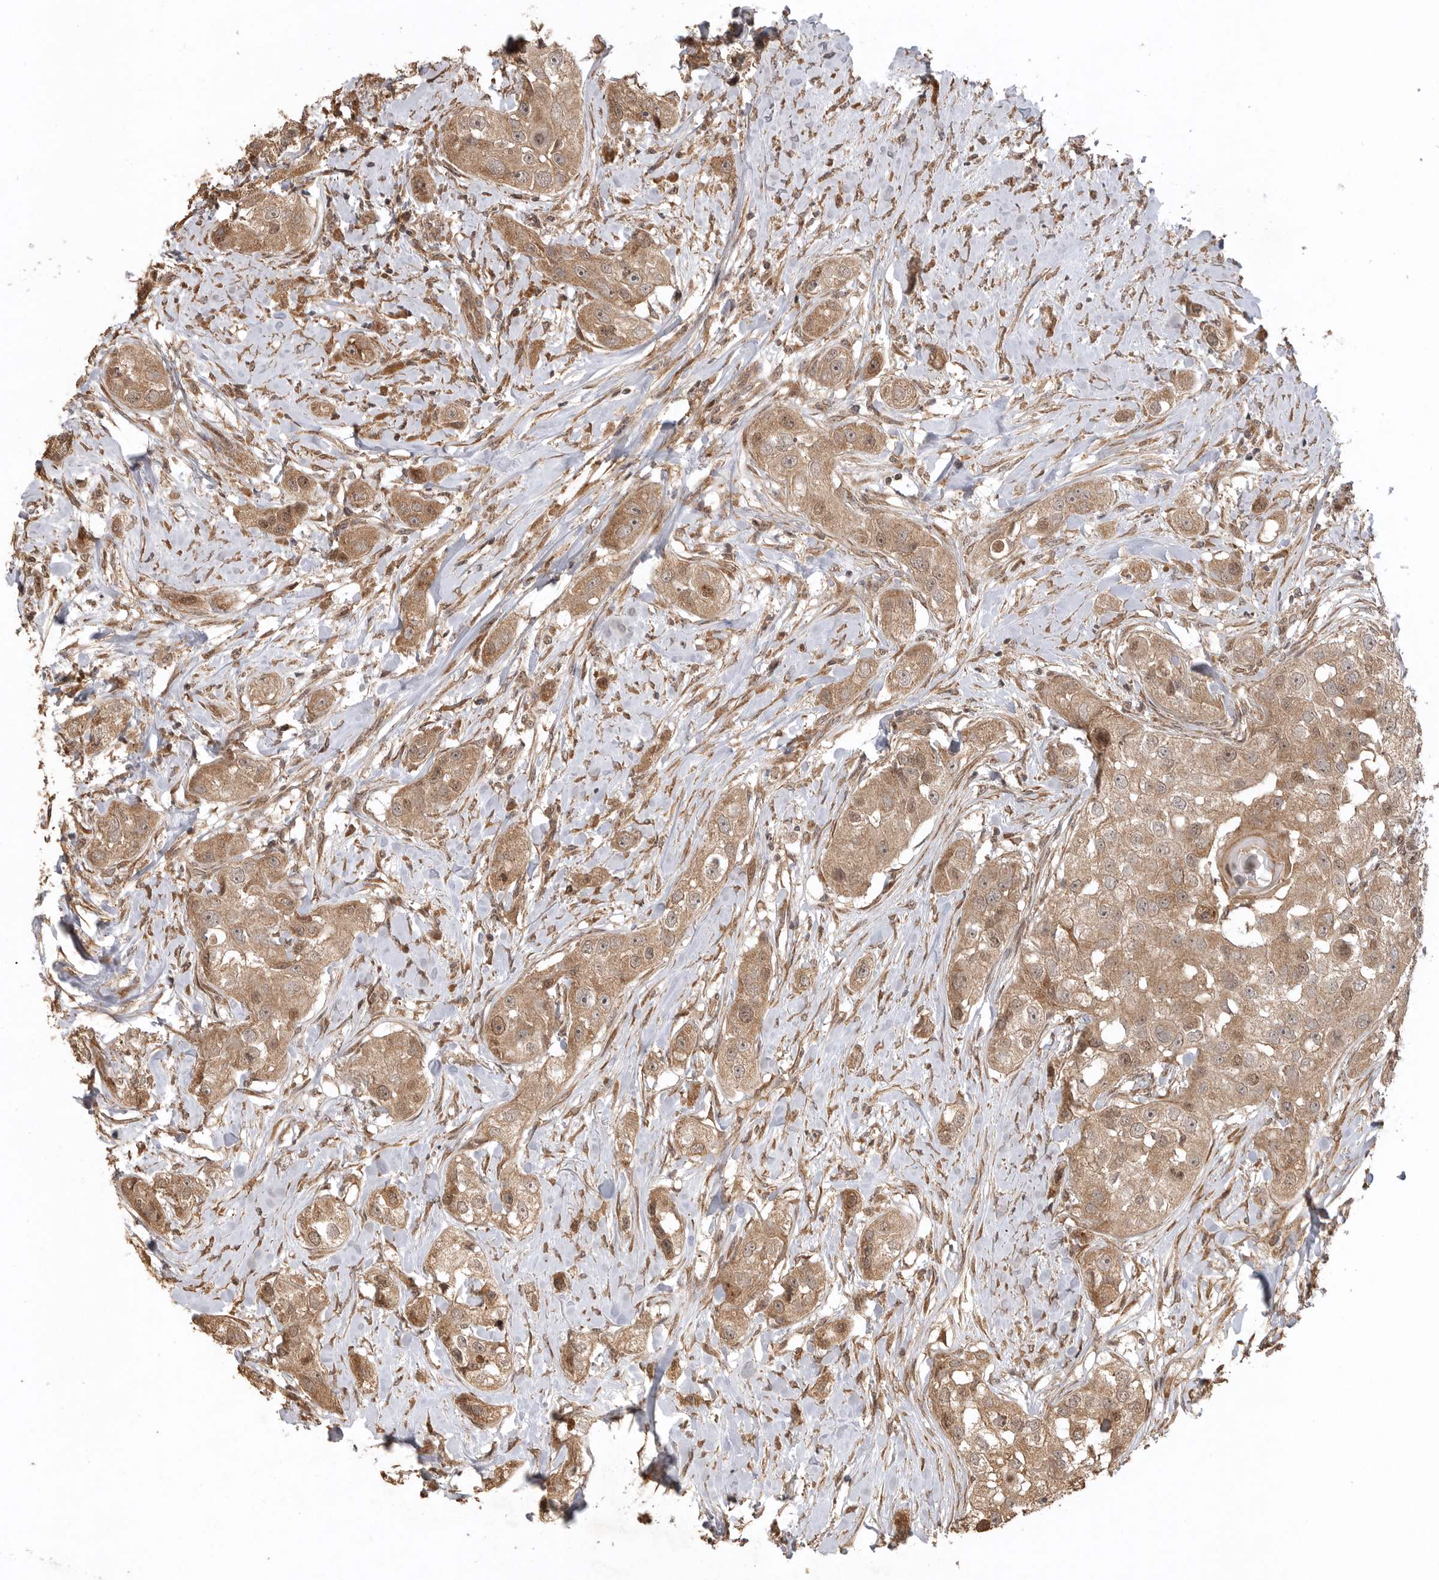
{"staining": {"intensity": "weak", "quantity": ">75%", "location": "cytoplasmic/membranous,nuclear"}, "tissue": "head and neck cancer", "cell_type": "Tumor cells", "image_type": "cancer", "snomed": [{"axis": "morphology", "description": "Normal tissue, NOS"}, {"axis": "morphology", "description": "Squamous cell carcinoma, NOS"}, {"axis": "topography", "description": "Skeletal muscle"}, {"axis": "topography", "description": "Head-Neck"}], "caption": "There is low levels of weak cytoplasmic/membranous and nuclear staining in tumor cells of head and neck cancer (squamous cell carcinoma), as demonstrated by immunohistochemical staining (brown color).", "gene": "BOC", "patient": {"sex": "male", "age": 51}}